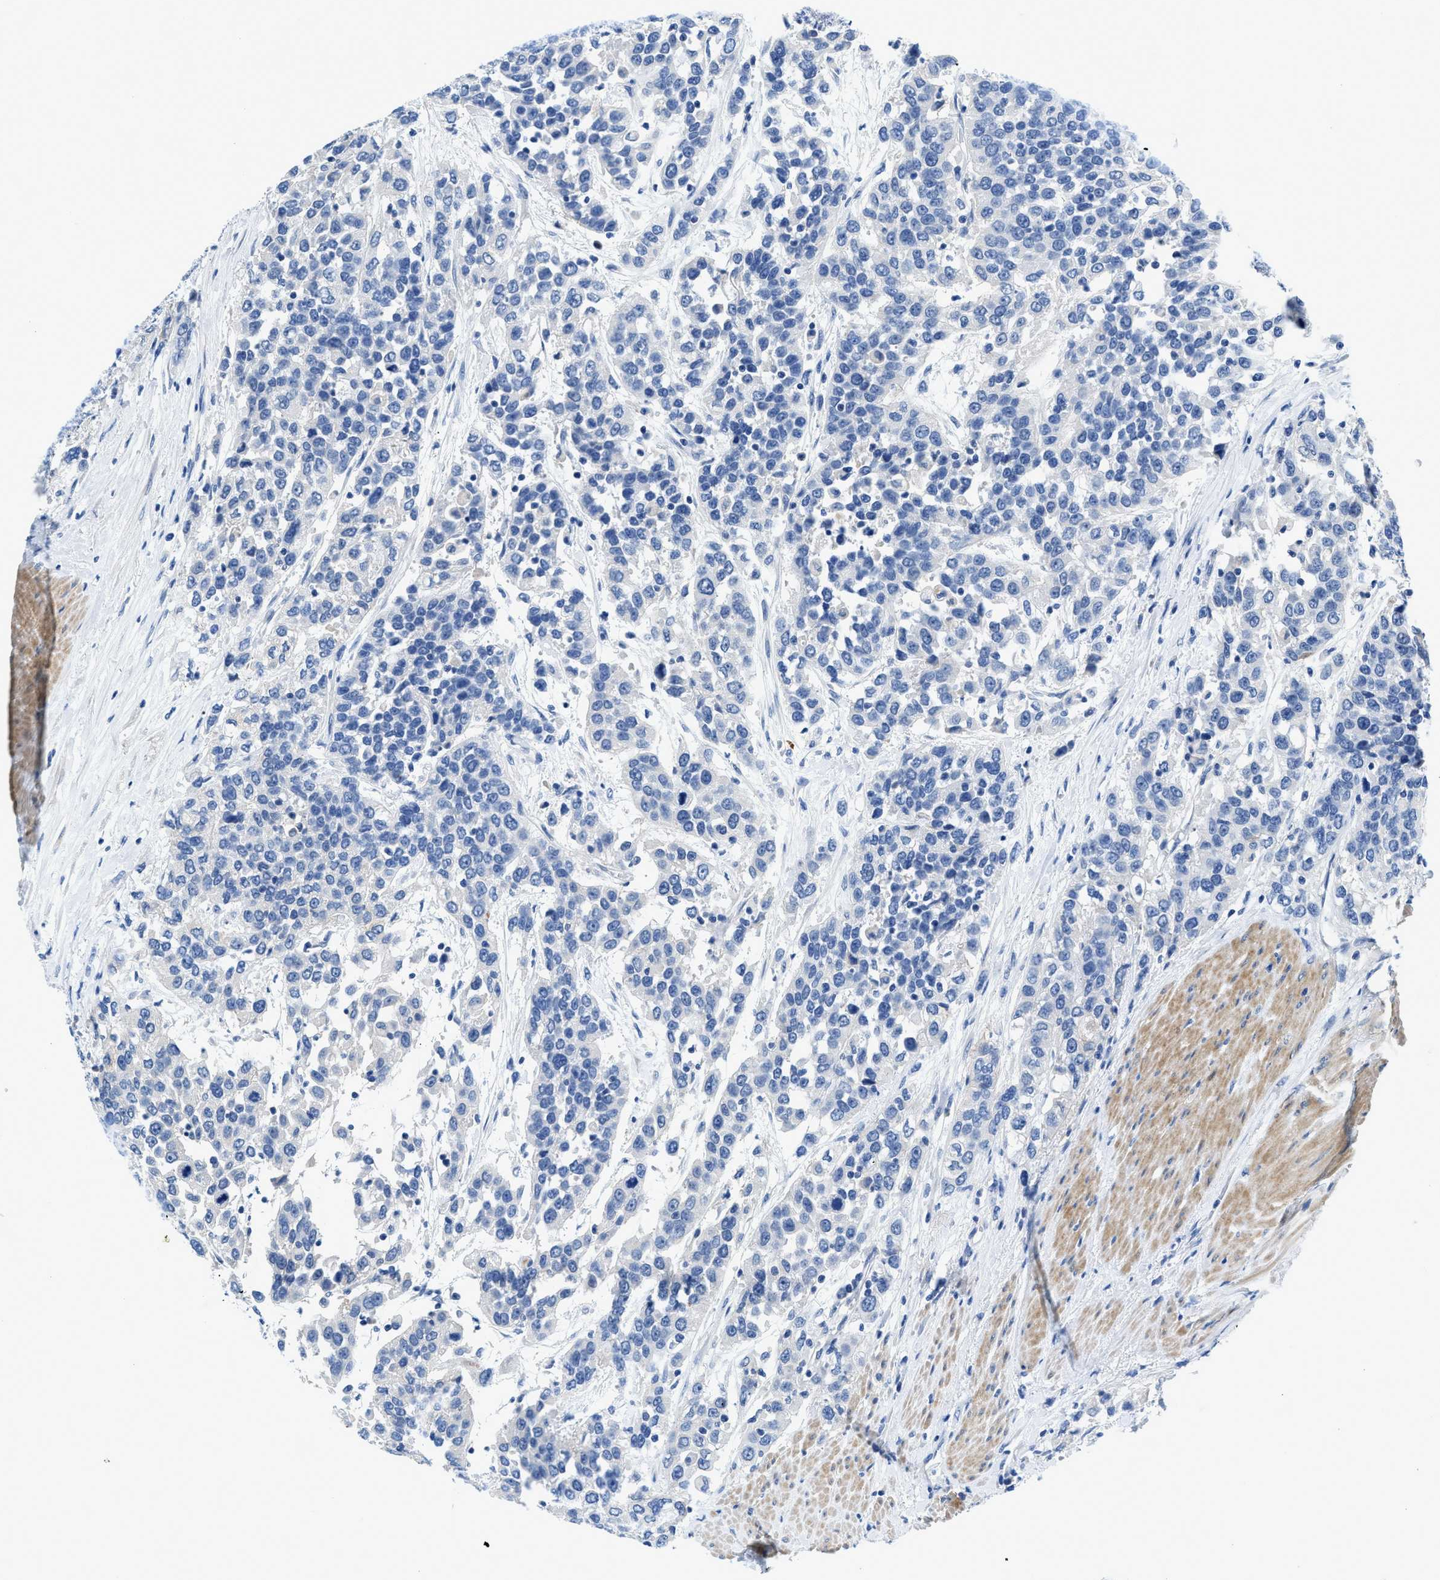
{"staining": {"intensity": "negative", "quantity": "none", "location": "none"}, "tissue": "urothelial cancer", "cell_type": "Tumor cells", "image_type": "cancer", "snomed": [{"axis": "morphology", "description": "Urothelial carcinoma, High grade"}, {"axis": "topography", "description": "Urinary bladder"}], "caption": "A high-resolution image shows IHC staining of urothelial cancer, which displays no significant expression in tumor cells. Brightfield microscopy of IHC stained with DAB (brown) and hematoxylin (blue), captured at high magnification.", "gene": "SLC10A6", "patient": {"sex": "female", "age": 80}}